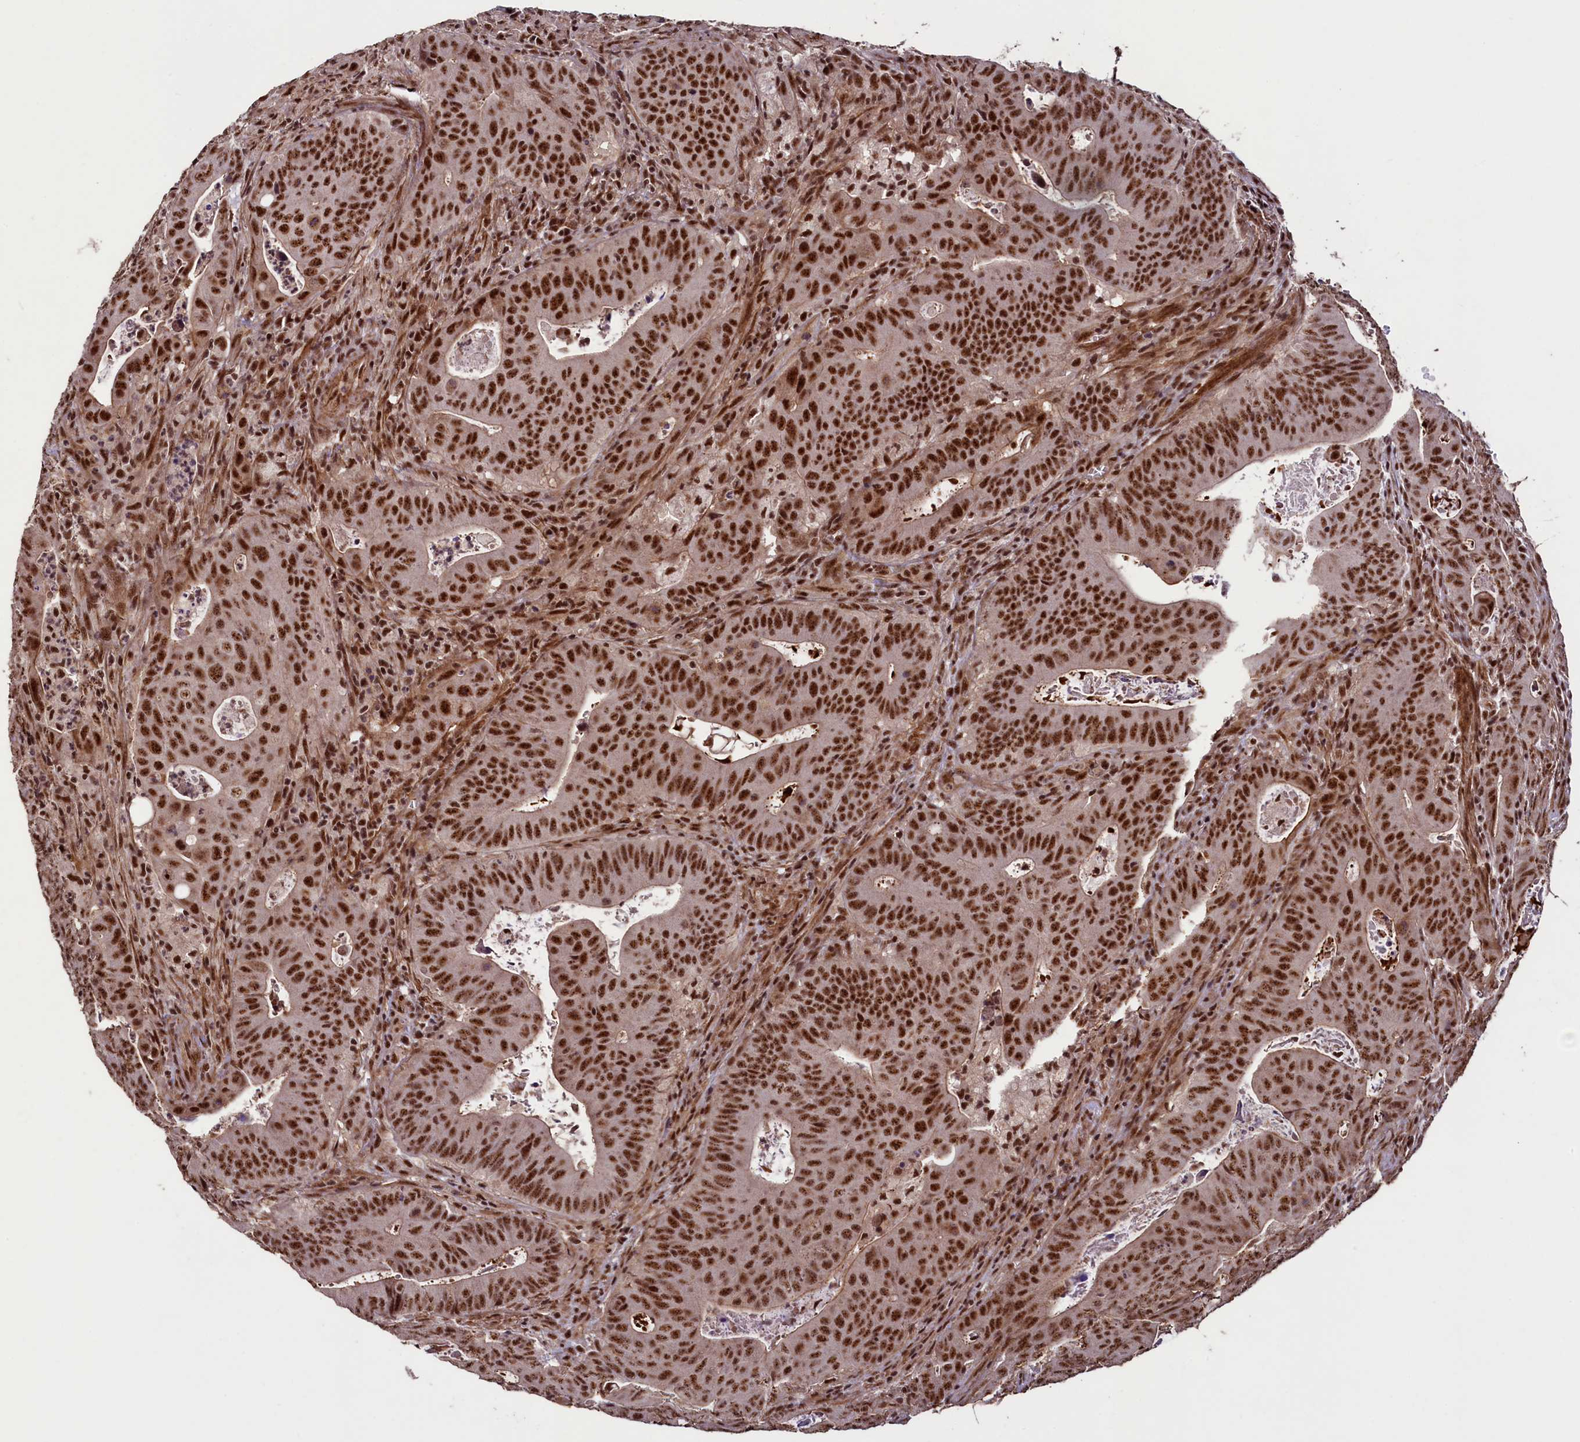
{"staining": {"intensity": "strong", "quantity": ">75%", "location": "nuclear"}, "tissue": "colorectal cancer", "cell_type": "Tumor cells", "image_type": "cancer", "snomed": [{"axis": "morphology", "description": "Adenocarcinoma, NOS"}, {"axis": "topography", "description": "Rectum"}], "caption": "Immunohistochemistry (DAB) staining of human colorectal cancer demonstrates strong nuclear protein positivity in approximately >75% of tumor cells.", "gene": "SFSWAP", "patient": {"sex": "female", "age": 75}}